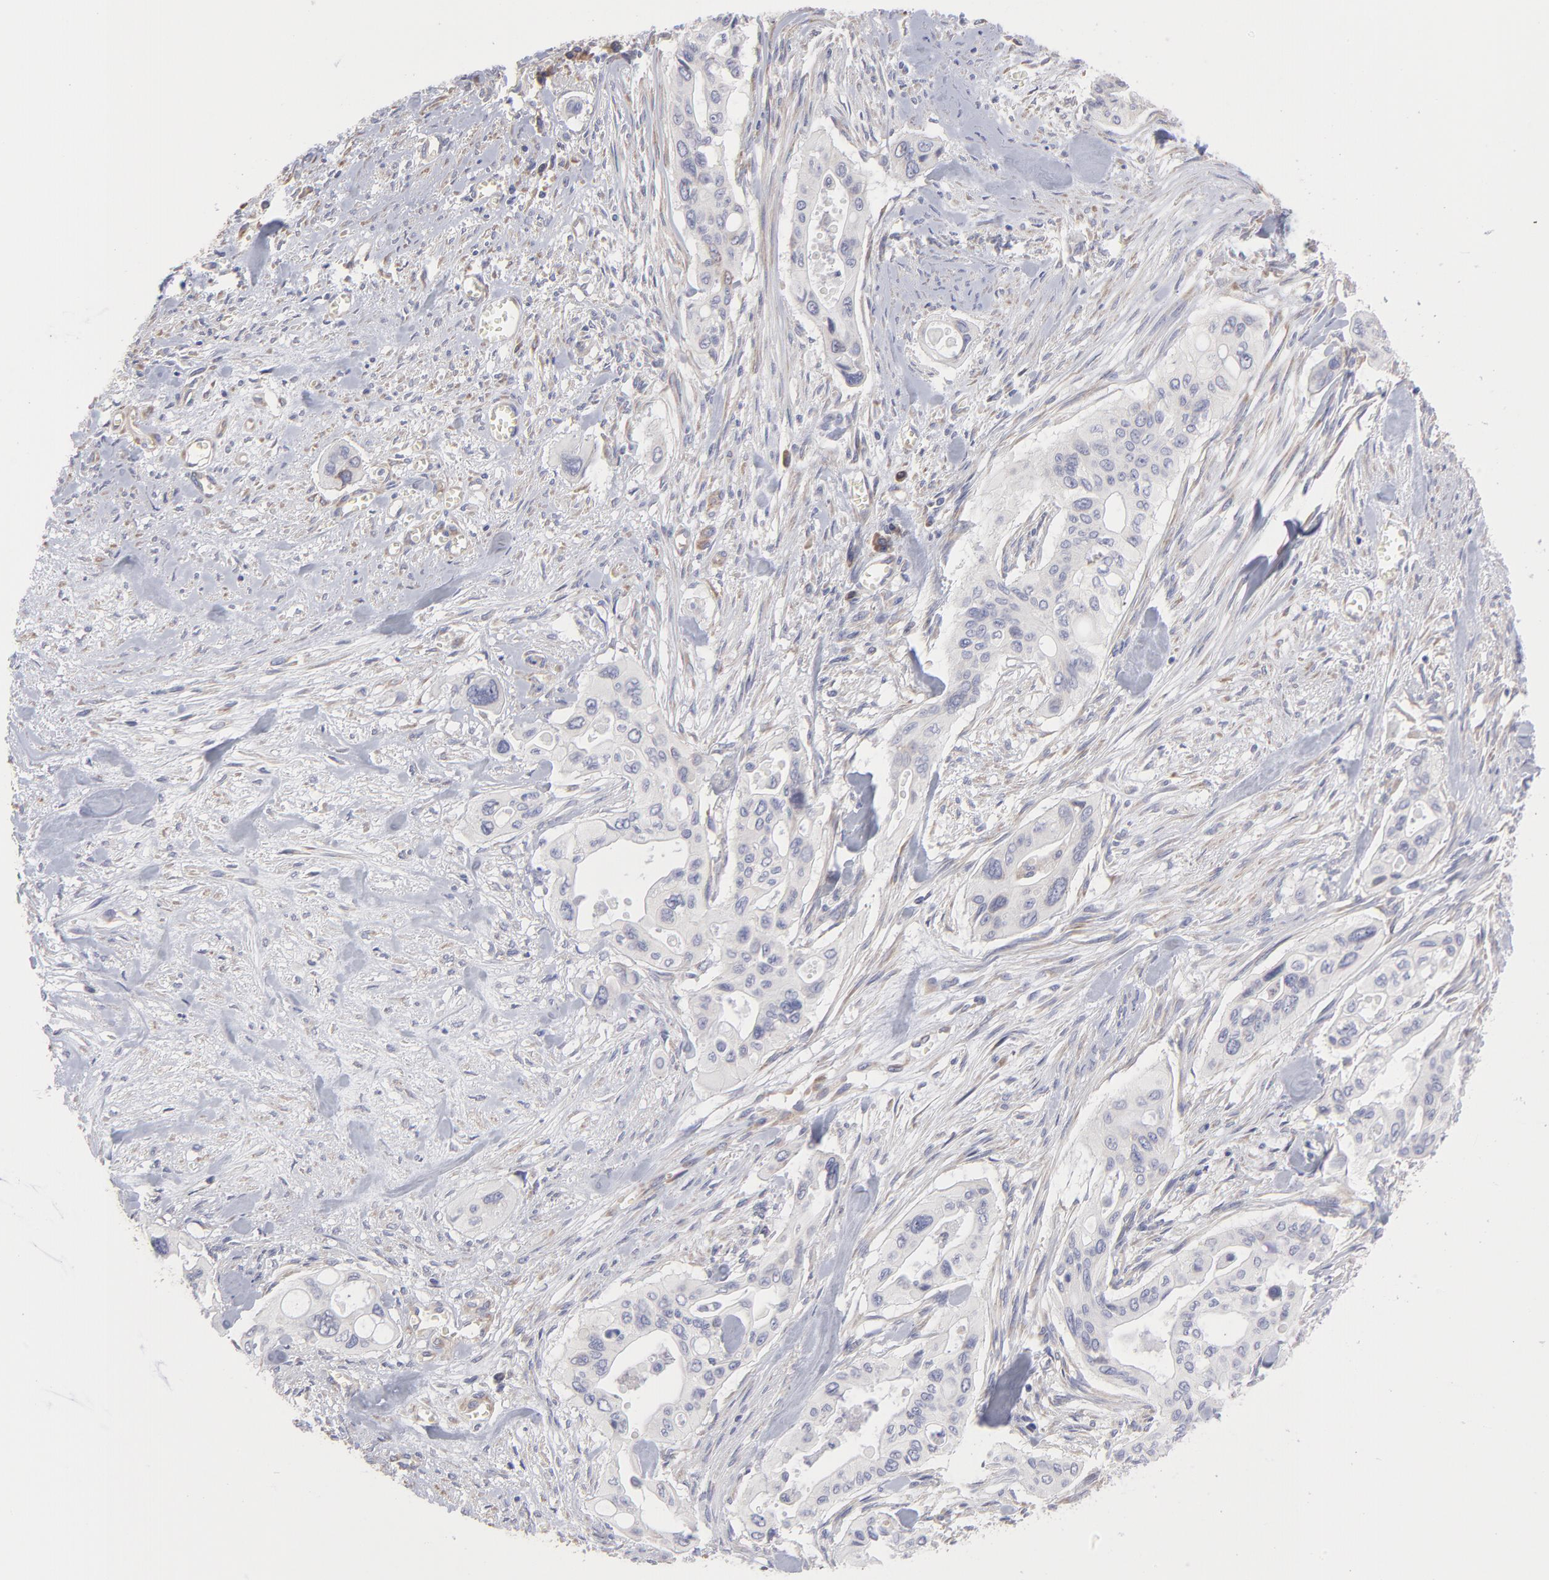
{"staining": {"intensity": "negative", "quantity": "none", "location": "none"}, "tissue": "pancreatic cancer", "cell_type": "Tumor cells", "image_type": "cancer", "snomed": [{"axis": "morphology", "description": "Adenocarcinoma, NOS"}, {"axis": "topography", "description": "Pancreas"}], "caption": "Tumor cells show no significant protein expression in pancreatic cancer (adenocarcinoma).", "gene": "RPLP0", "patient": {"sex": "male", "age": 77}}